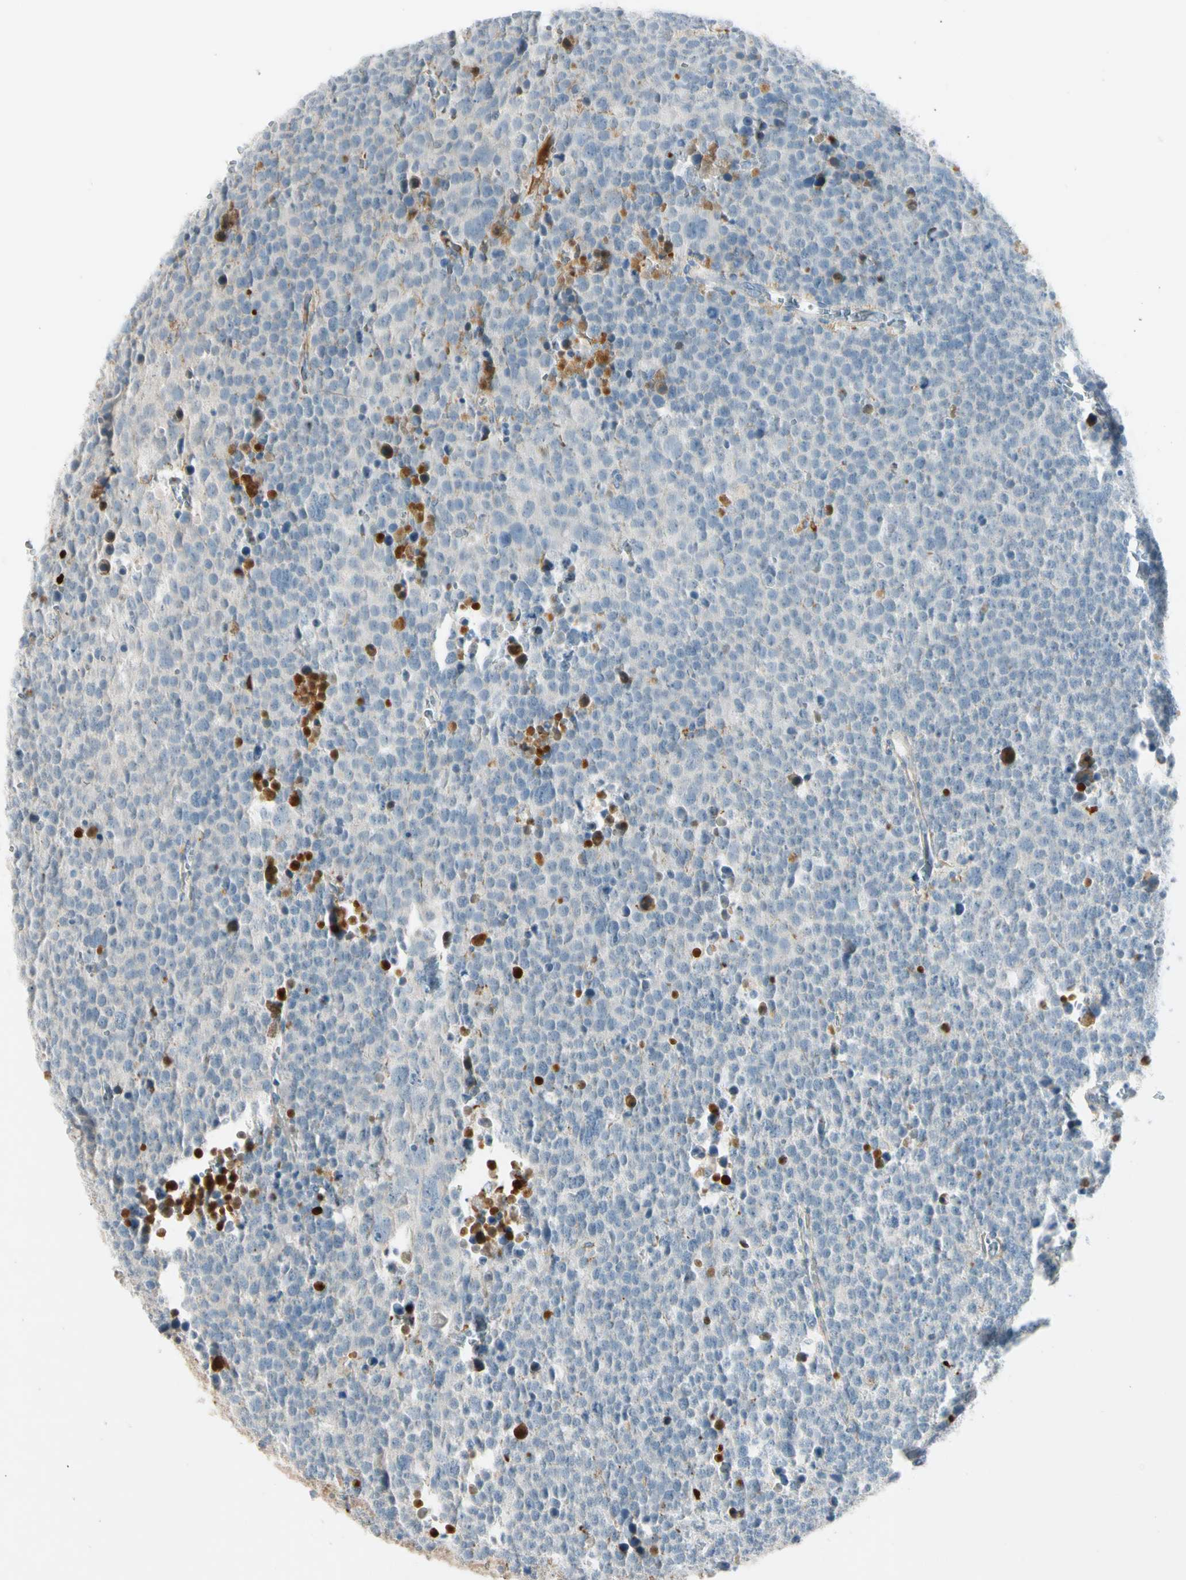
{"staining": {"intensity": "negative", "quantity": "none", "location": "none"}, "tissue": "testis cancer", "cell_type": "Tumor cells", "image_type": "cancer", "snomed": [{"axis": "morphology", "description": "Seminoma, NOS"}, {"axis": "topography", "description": "Testis"}], "caption": "This histopathology image is of seminoma (testis) stained with immunohistochemistry to label a protein in brown with the nuclei are counter-stained blue. There is no expression in tumor cells. (Brightfield microscopy of DAB immunohistochemistry at high magnification).", "gene": "SERPIND1", "patient": {"sex": "male", "age": 71}}